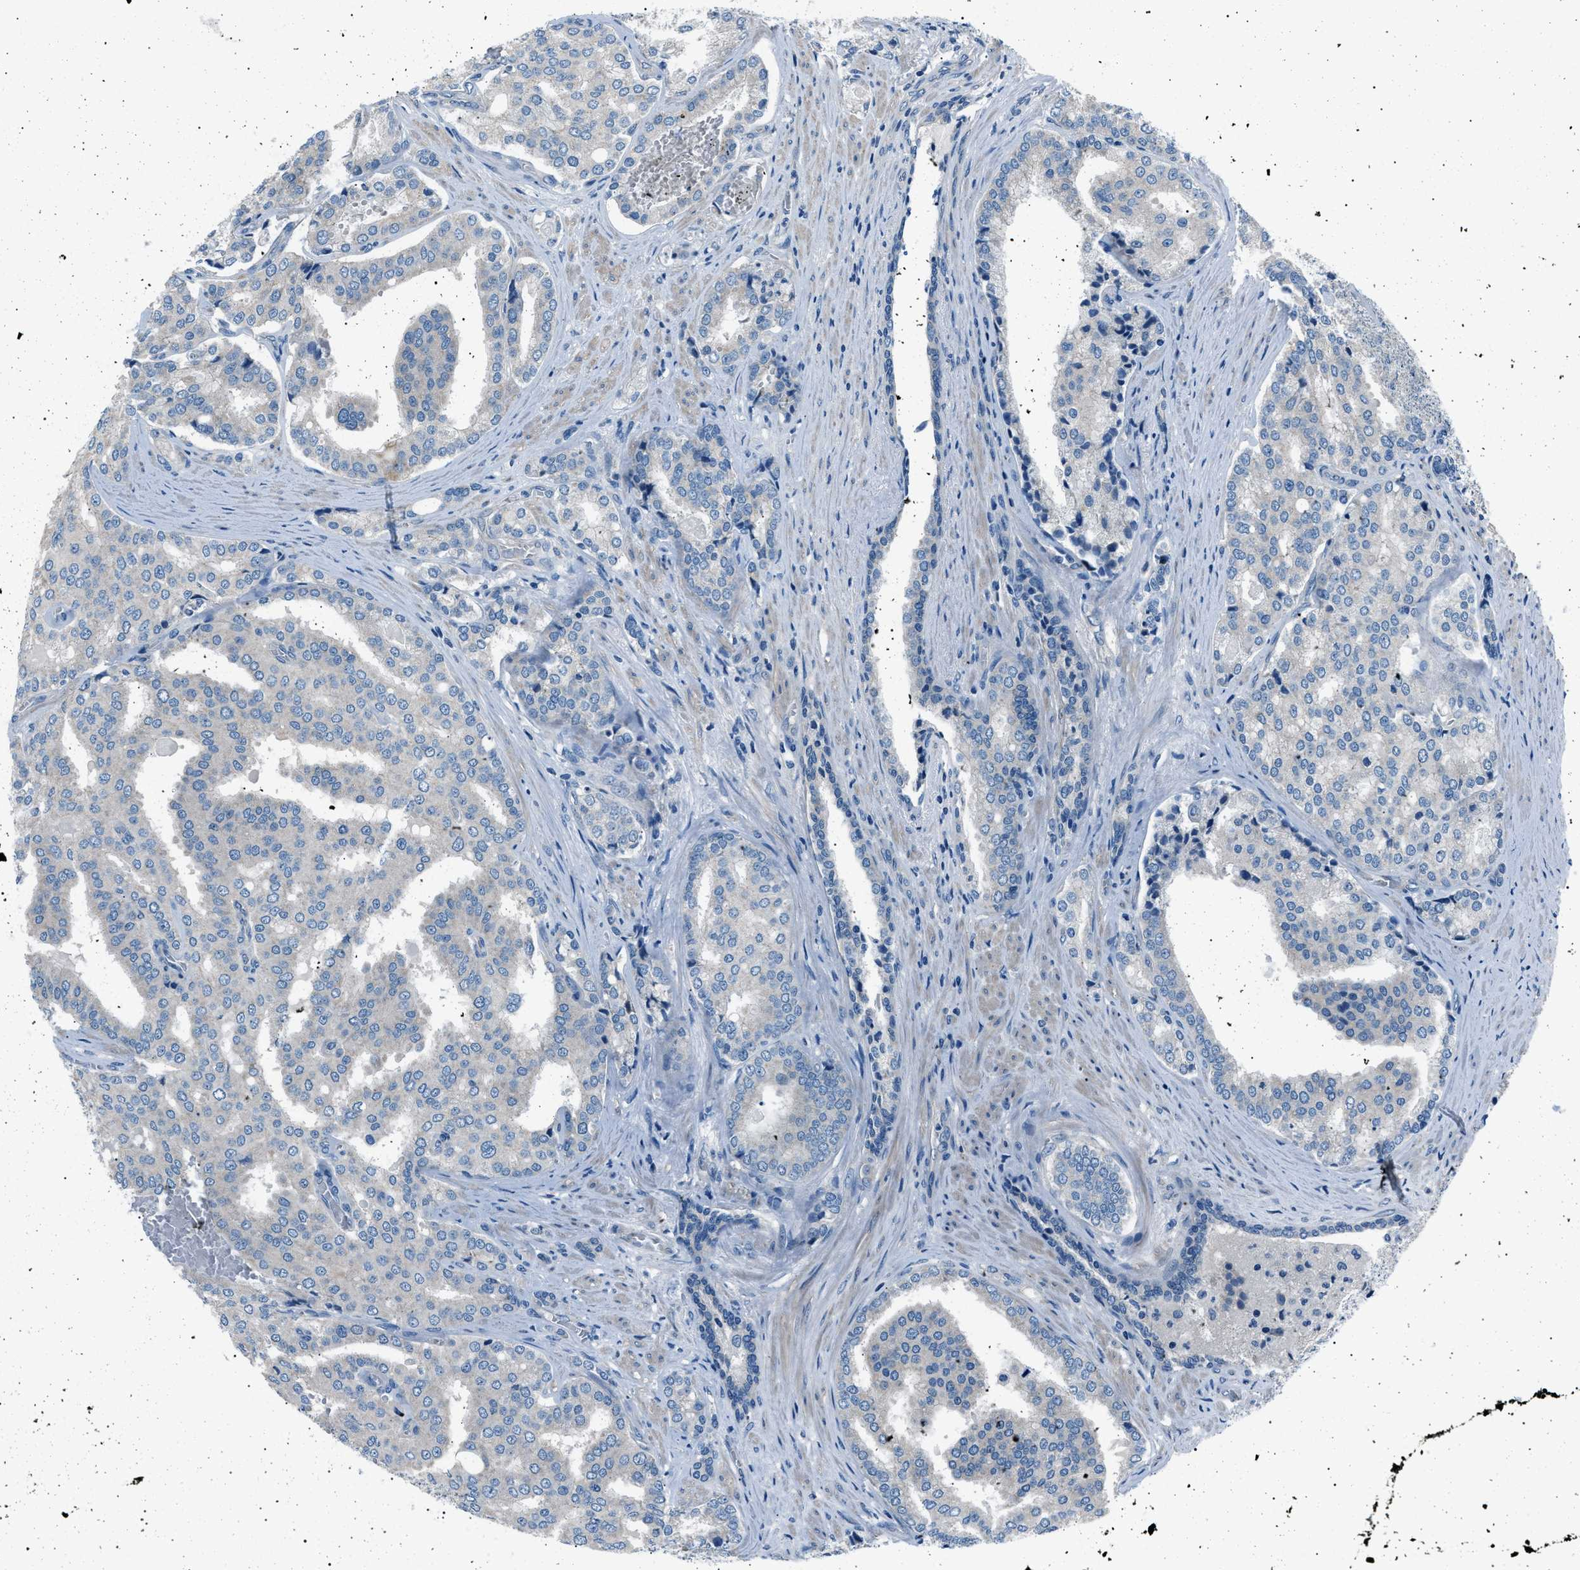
{"staining": {"intensity": "negative", "quantity": "none", "location": "none"}, "tissue": "prostate cancer", "cell_type": "Tumor cells", "image_type": "cancer", "snomed": [{"axis": "morphology", "description": "Adenocarcinoma, High grade"}, {"axis": "topography", "description": "Prostate"}], "caption": "Tumor cells are negative for protein expression in human prostate adenocarcinoma (high-grade).", "gene": "LRRC37B", "patient": {"sex": "male", "age": 50}}